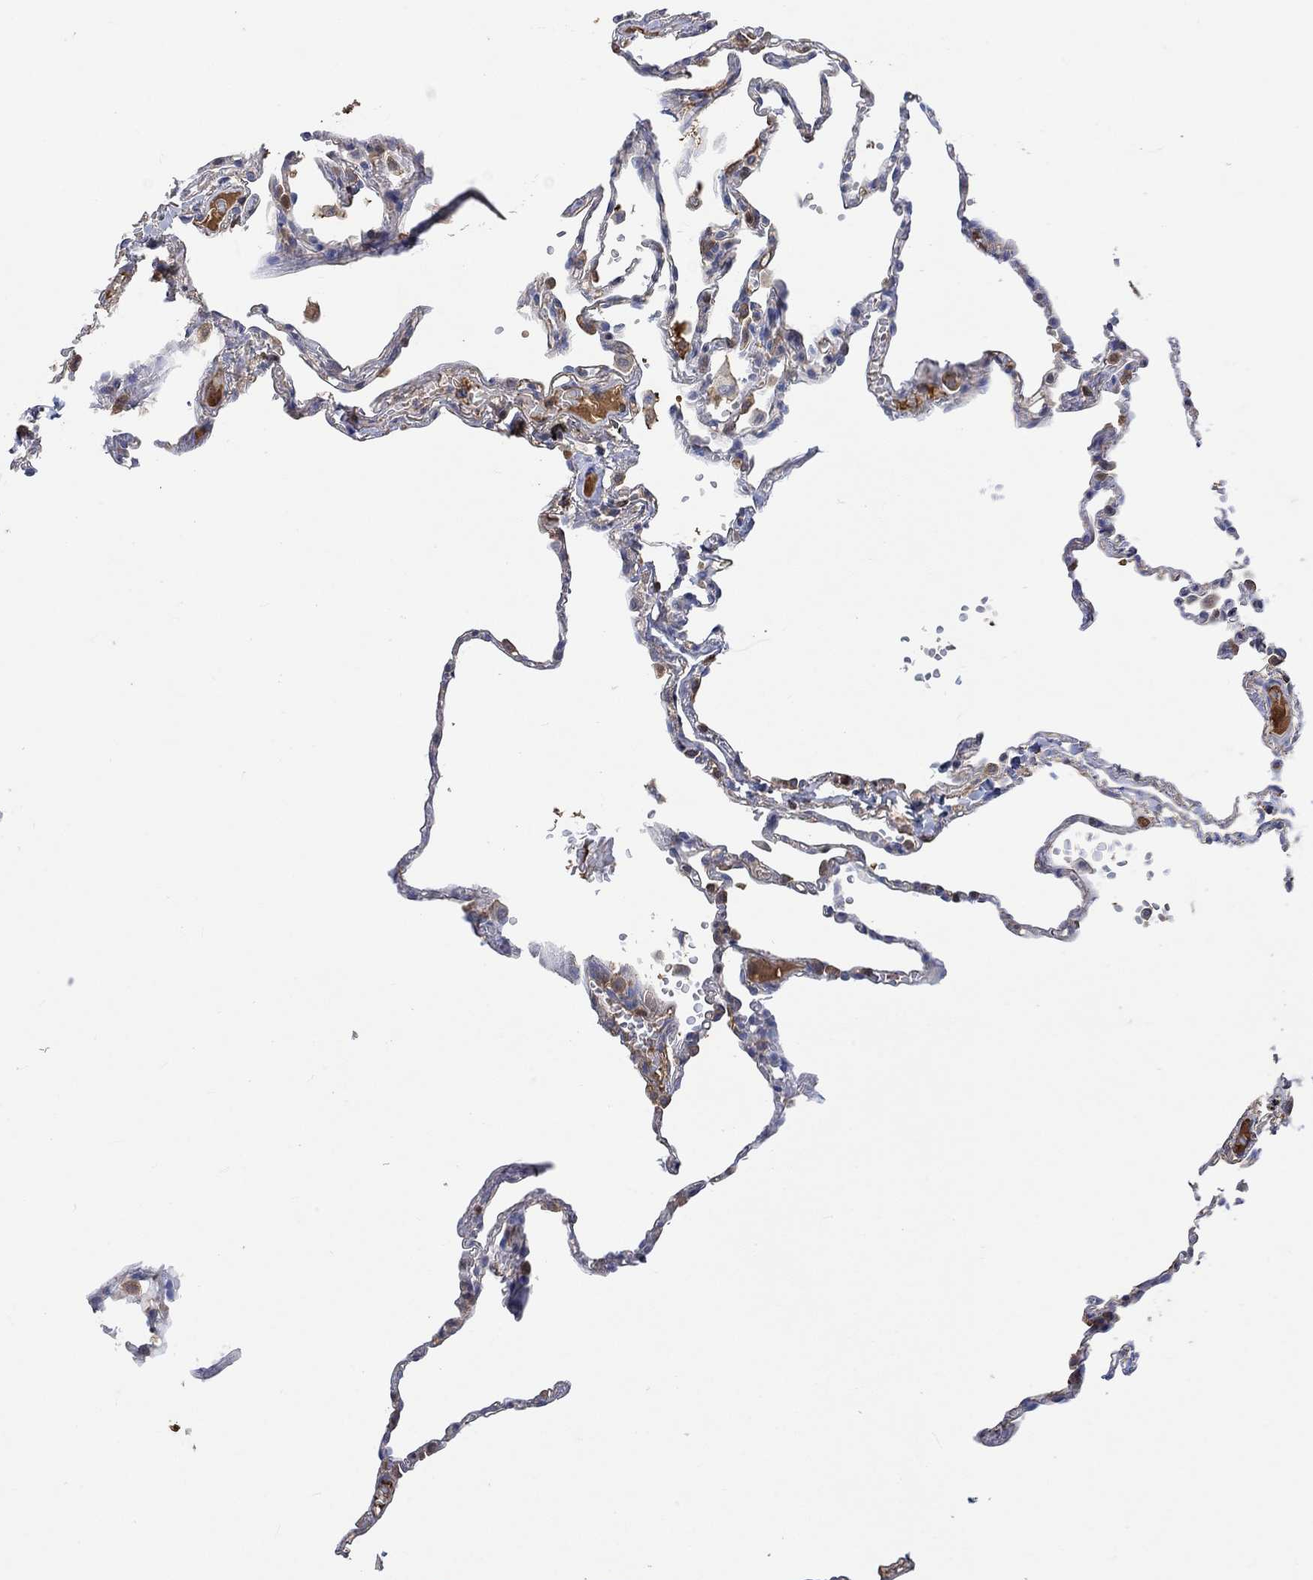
{"staining": {"intensity": "negative", "quantity": "none", "location": "none"}, "tissue": "lung", "cell_type": "Alveolar cells", "image_type": "normal", "snomed": [{"axis": "morphology", "description": "Normal tissue, NOS"}, {"axis": "topography", "description": "Lung"}], "caption": "This is an IHC image of benign human lung. There is no positivity in alveolar cells.", "gene": "MSTN", "patient": {"sex": "male", "age": 78}}